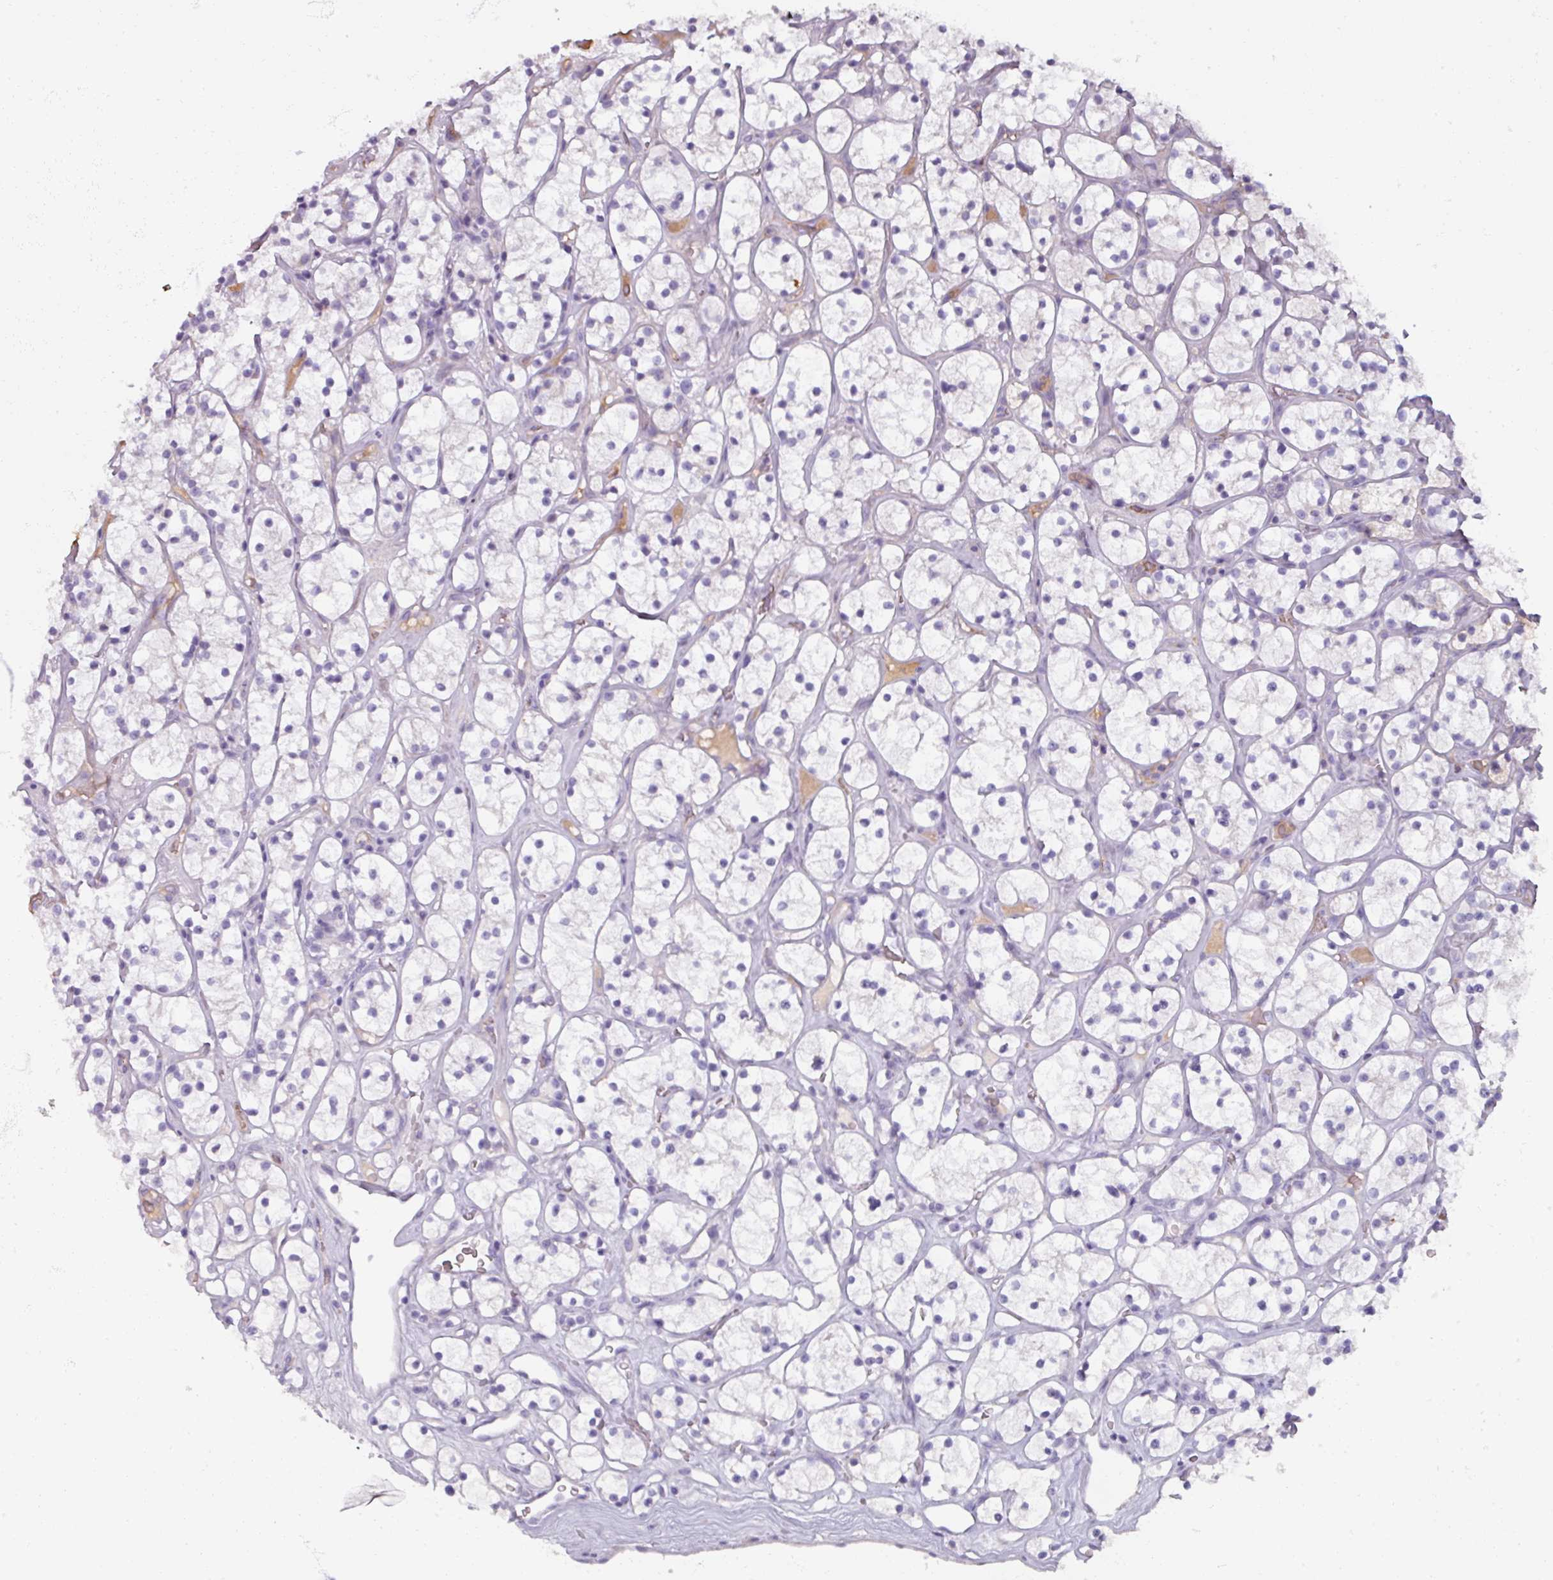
{"staining": {"intensity": "negative", "quantity": "none", "location": "none"}, "tissue": "renal cancer", "cell_type": "Tumor cells", "image_type": "cancer", "snomed": [{"axis": "morphology", "description": "Adenocarcinoma, NOS"}, {"axis": "topography", "description": "Kidney"}], "caption": "A high-resolution image shows immunohistochemistry staining of adenocarcinoma (renal), which demonstrates no significant expression in tumor cells. Brightfield microscopy of immunohistochemistry (IHC) stained with DAB (3,3'-diaminobenzidine) (brown) and hematoxylin (blue), captured at high magnification.", "gene": "SPESP1", "patient": {"sex": "female", "age": 64}}